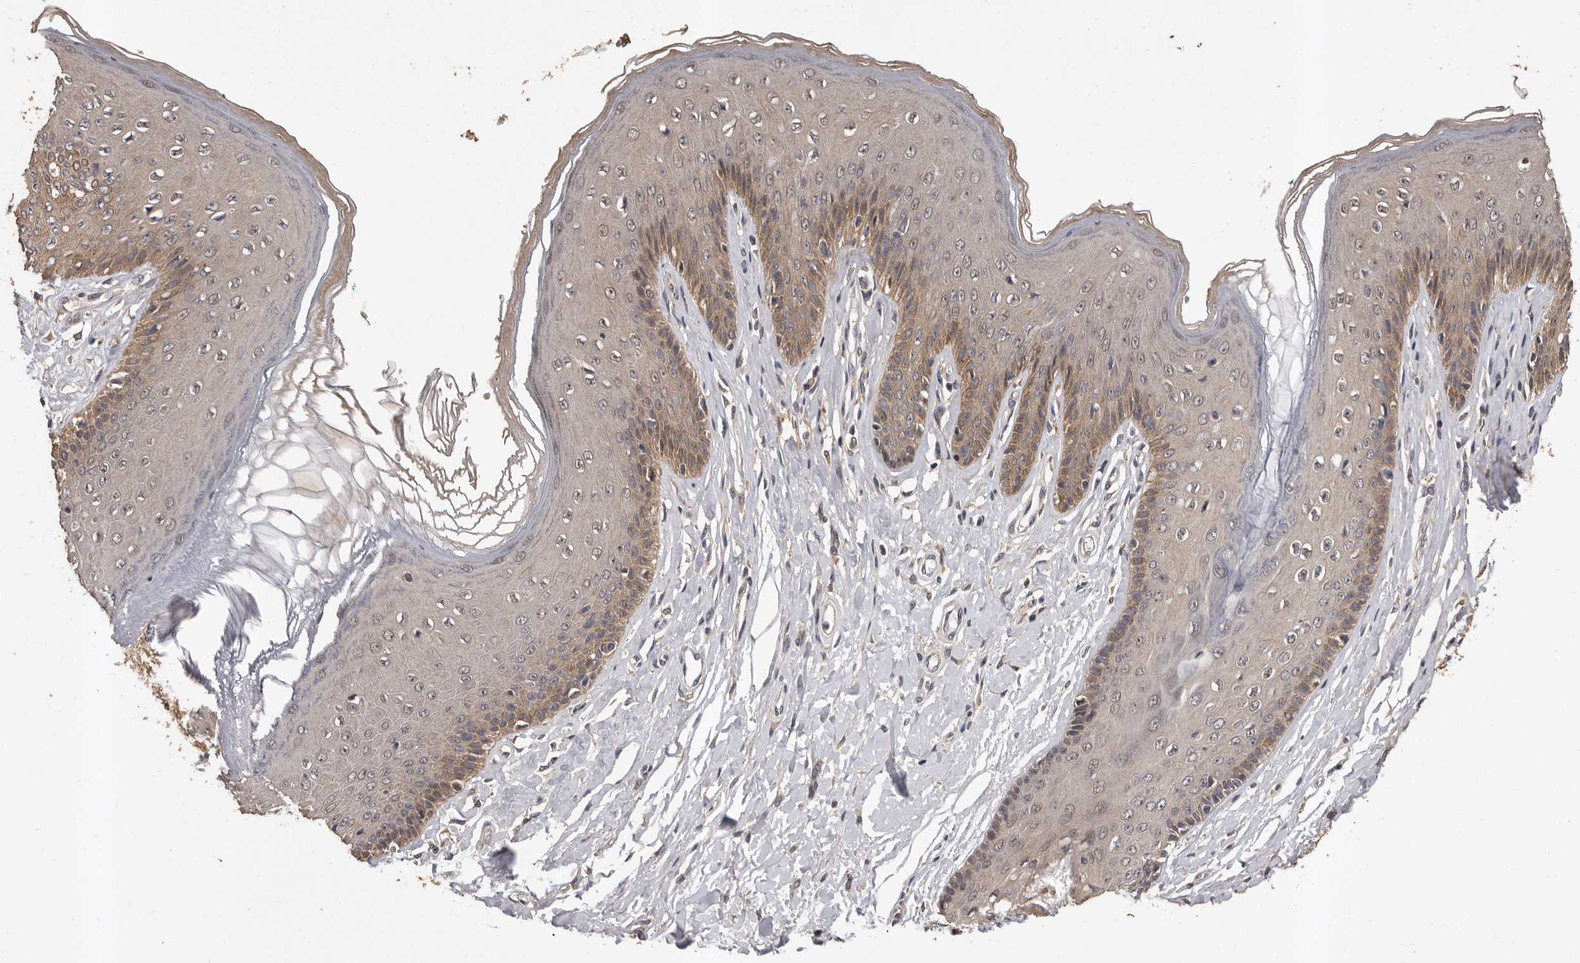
{"staining": {"intensity": "weak", "quantity": "25%-75%", "location": "cytoplasmic/membranous"}, "tissue": "skin", "cell_type": "Epidermal cells", "image_type": "normal", "snomed": [{"axis": "morphology", "description": "Normal tissue, NOS"}, {"axis": "morphology", "description": "Squamous cell carcinoma, NOS"}, {"axis": "topography", "description": "Vulva"}], "caption": "Protein staining displays weak cytoplasmic/membranous positivity in about 25%-75% of epidermal cells in benign skin.", "gene": "VPS37A", "patient": {"sex": "female", "age": 85}}